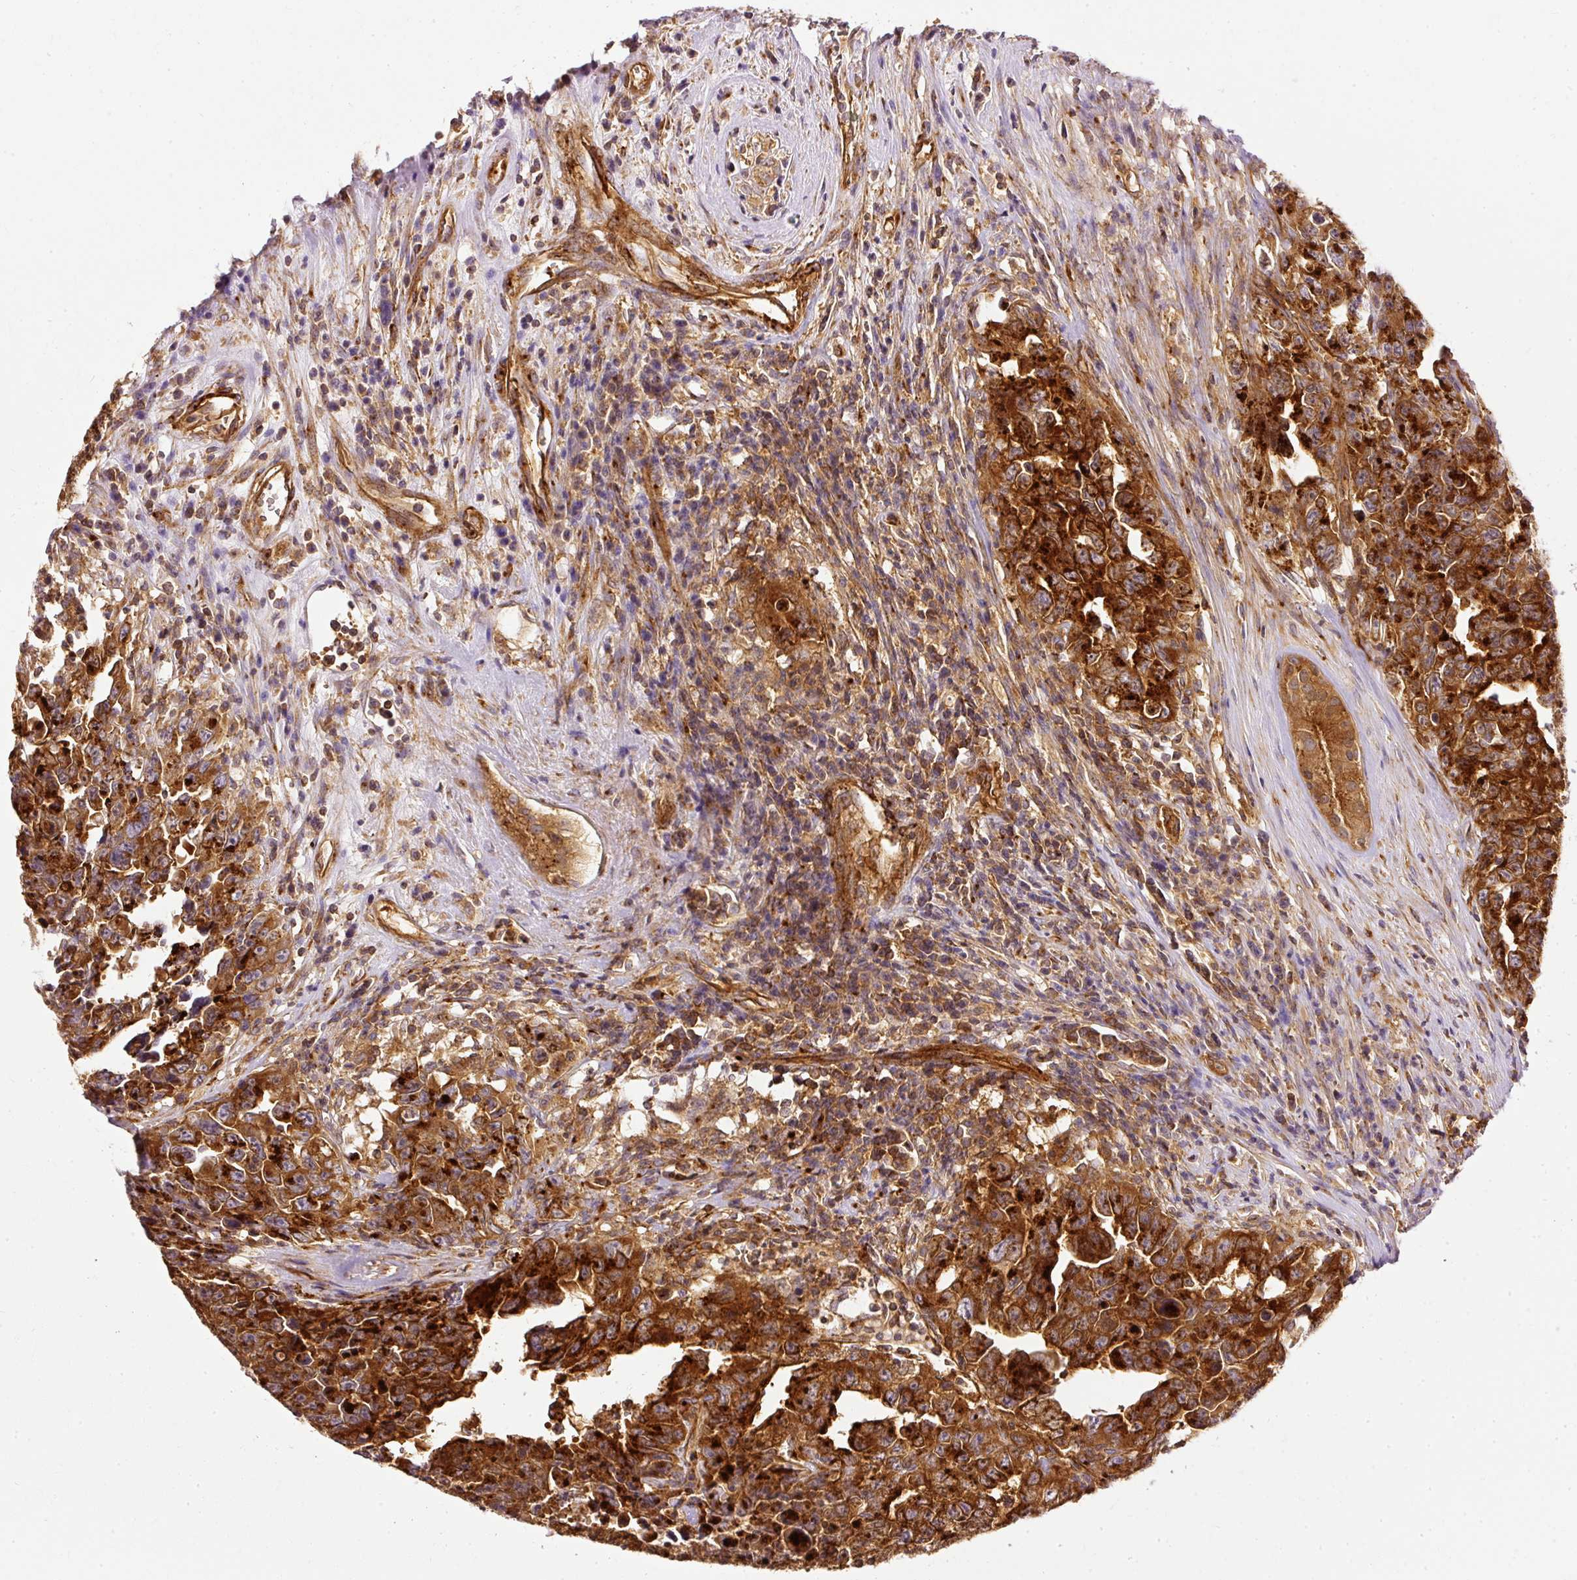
{"staining": {"intensity": "strong", "quantity": ">75%", "location": "cytoplasmic/membranous"}, "tissue": "testis cancer", "cell_type": "Tumor cells", "image_type": "cancer", "snomed": [{"axis": "morphology", "description": "Carcinoma, Embryonal, NOS"}, {"axis": "topography", "description": "Testis"}], "caption": "Strong cytoplasmic/membranous staining for a protein is appreciated in about >75% of tumor cells of embryonal carcinoma (testis) using immunohistochemistry.", "gene": "ARMH3", "patient": {"sex": "male", "age": 24}}